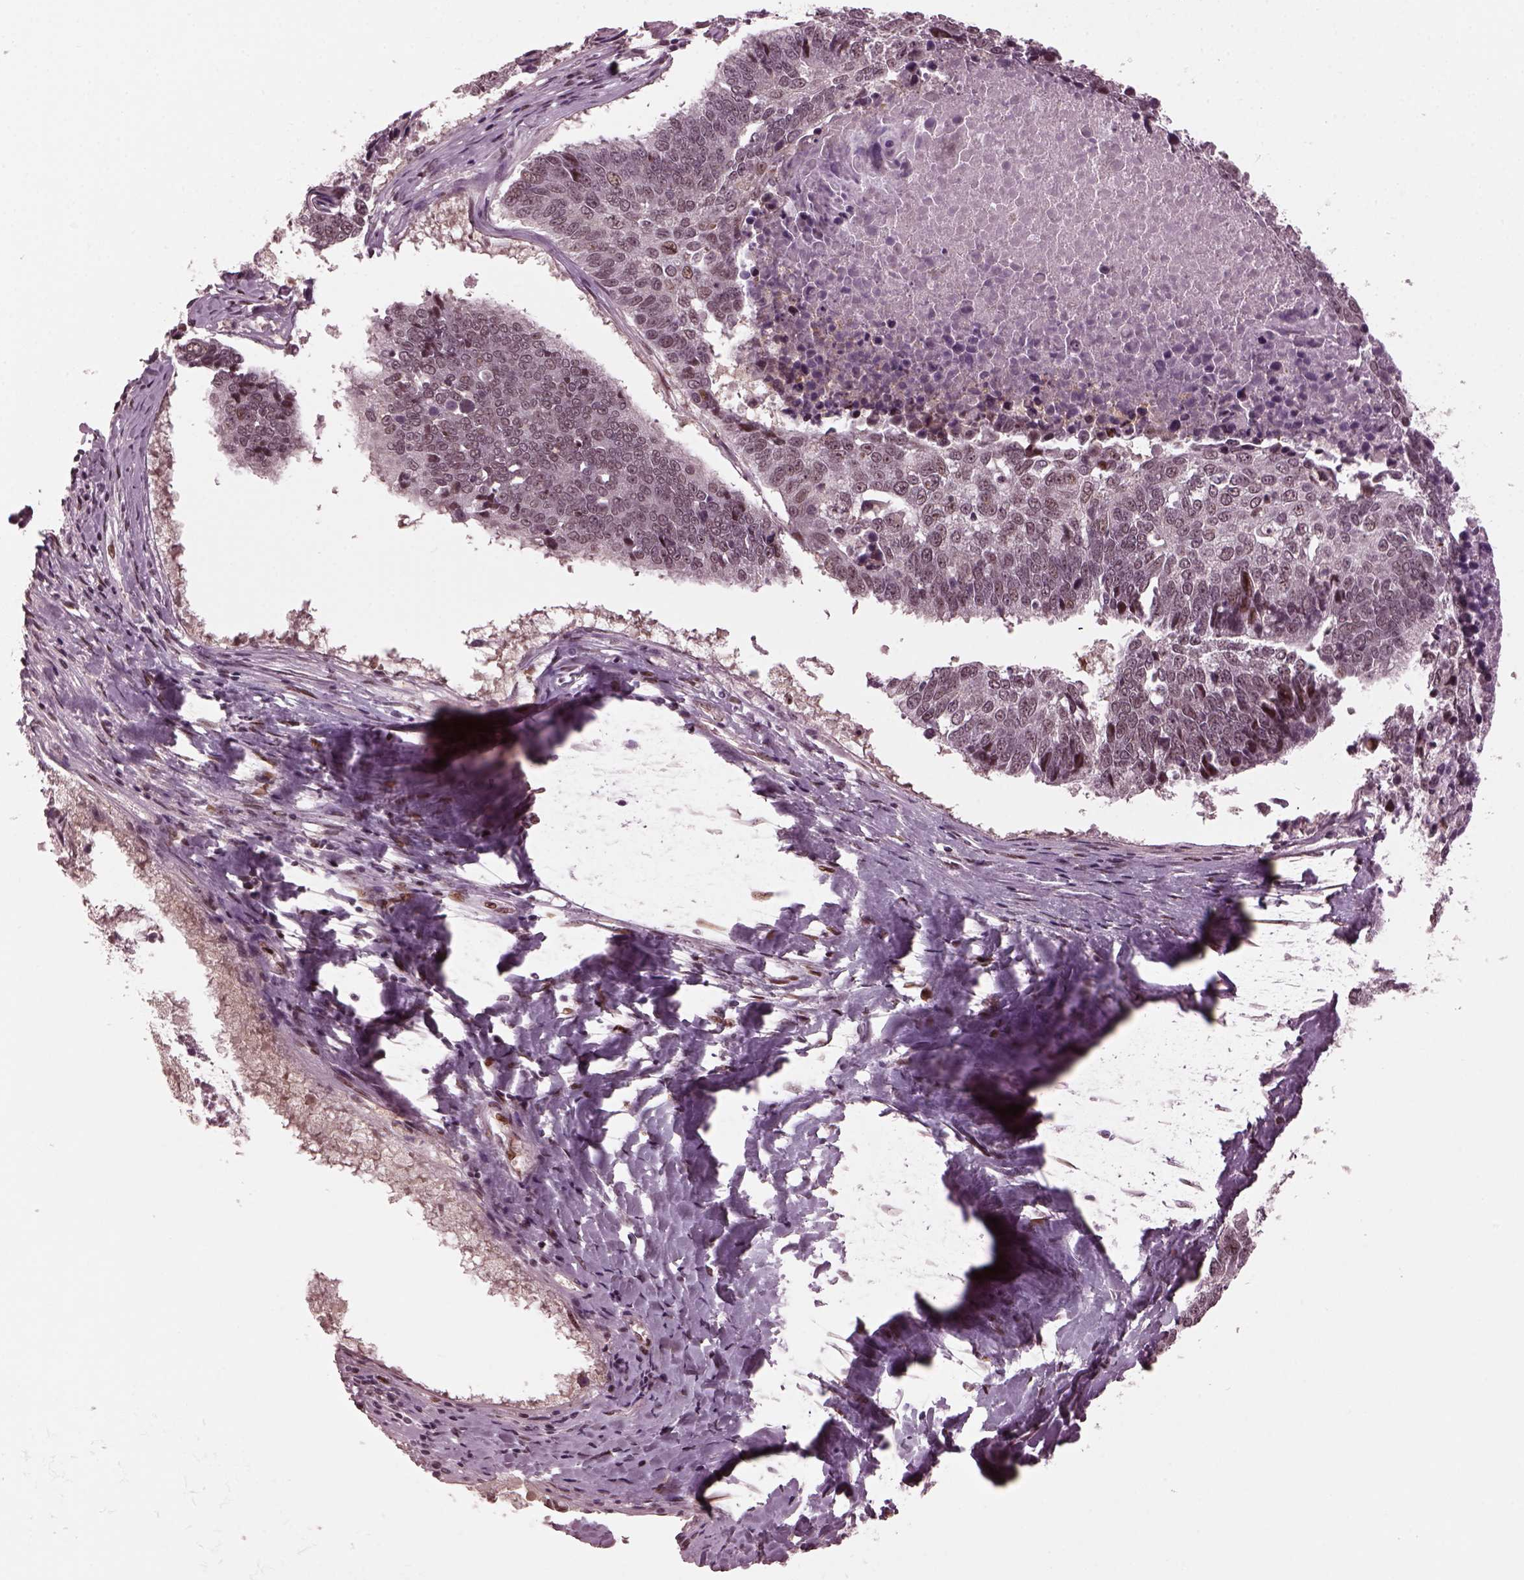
{"staining": {"intensity": "negative", "quantity": "none", "location": "none"}, "tissue": "lung cancer", "cell_type": "Tumor cells", "image_type": "cancer", "snomed": [{"axis": "morphology", "description": "Squamous cell carcinoma, NOS"}, {"axis": "topography", "description": "Lung"}], "caption": "This image is of lung cancer (squamous cell carcinoma) stained with IHC to label a protein in brown with the nuclei are counter-stained blue. There is no positivity in tumor cells.", "gene": "TRIB3", "patient": {"sex": "male", "age": 73}}